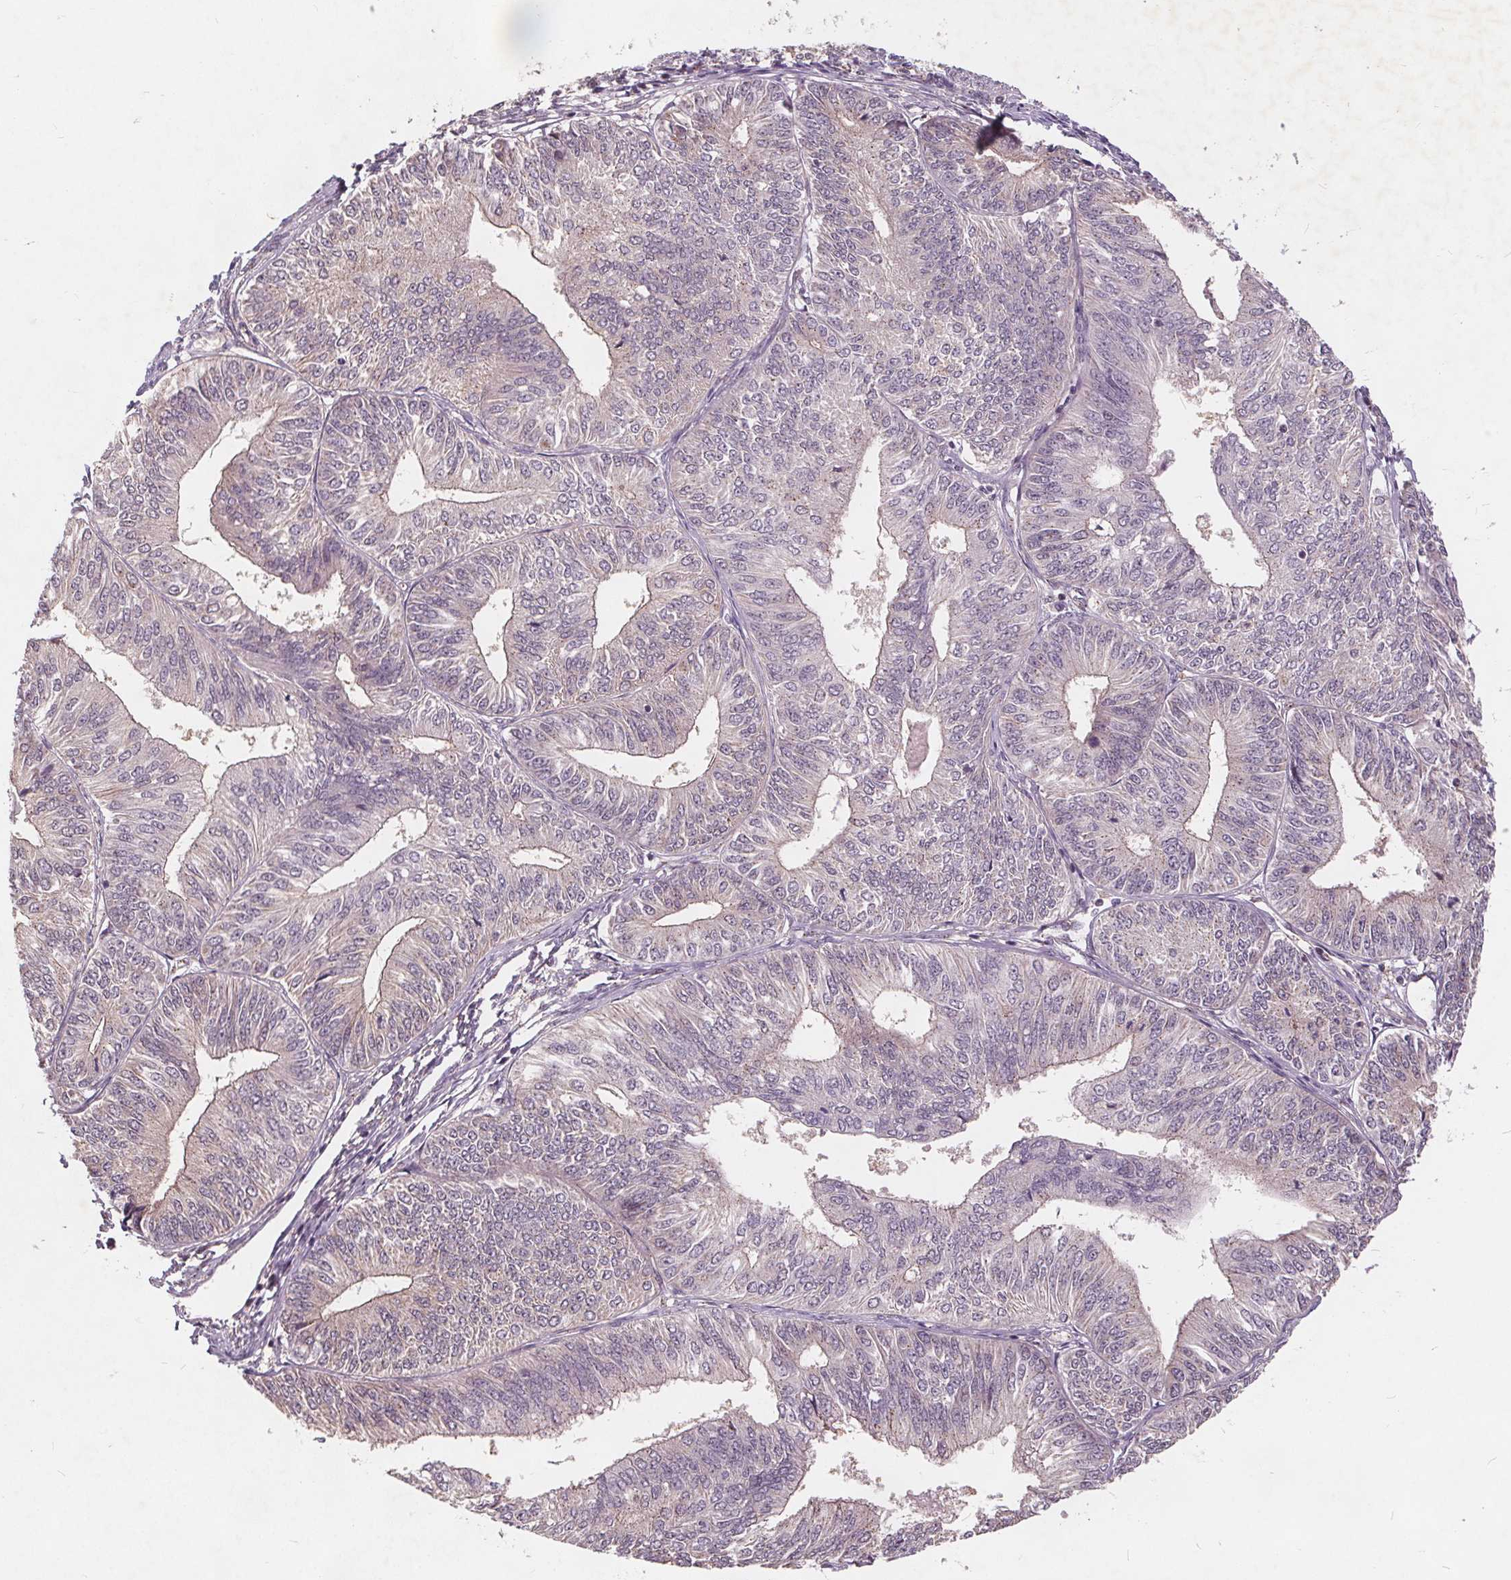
{"staining": {"intensity": "negative", "quantity": "none", "location": "none"}, "tissue": "endometrial cancer", "cell_type": "Tumor cells", "image_type": "cancer", "snomed": [{"axis": "morphology", "description": "Adenocarcinoma, NOS"}, {"axis": "topography", "description": "Endometrium"}], "caption": "Endometrial adenocarcinoma was stained to show a protein in brown. There is no significant positivity in tumor cells. The staining was performed using DAB (3,3'-diaminobenzidine) to visualize the protein expression in brown, while the nuclei were stained in blue with hematoxylin (Magnification: 20x).", "gene": "CSNK1G2", "patient": {"sex": "female", "age": 58}}